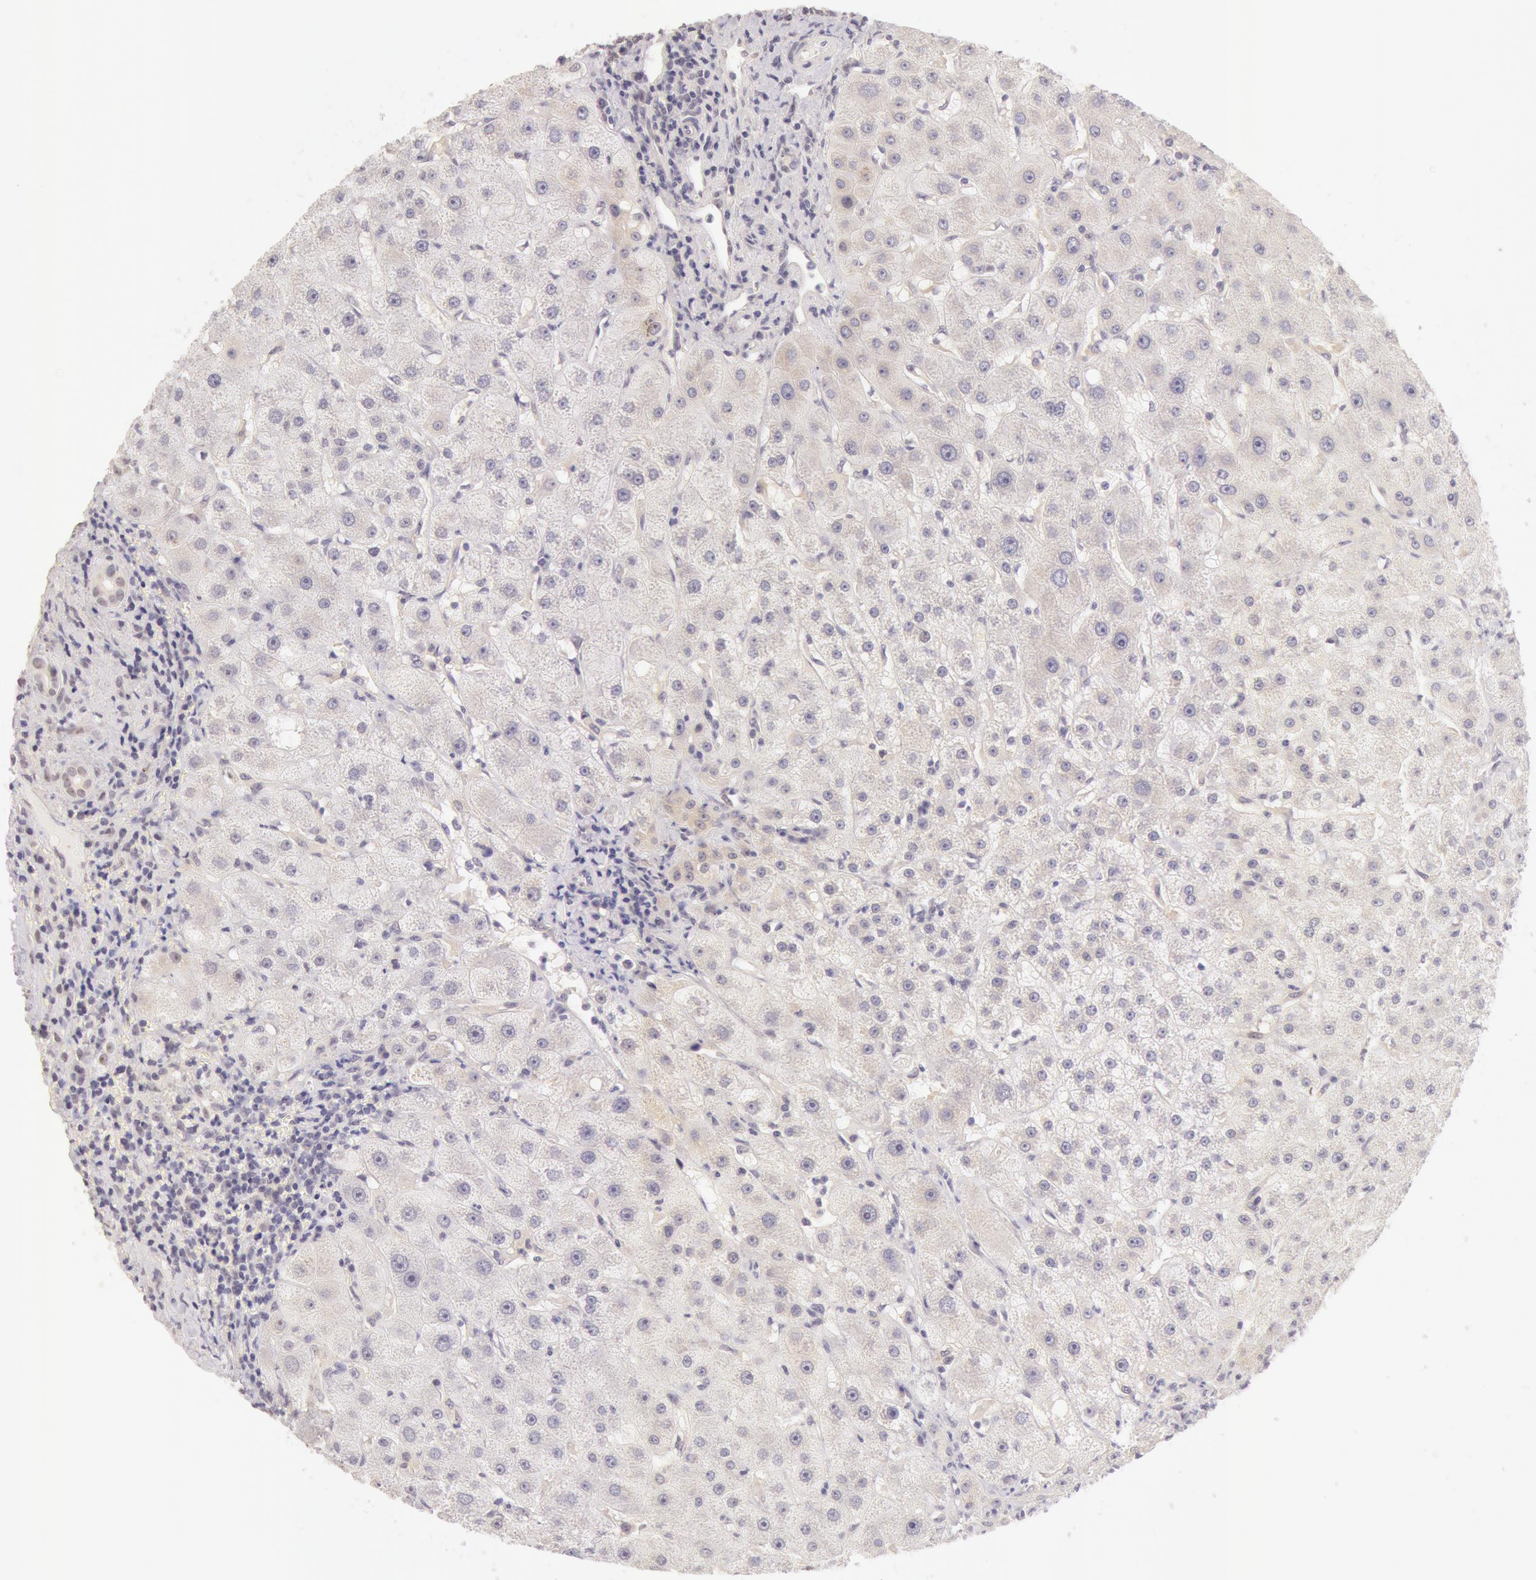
{"staining": {"intensity": "negative", "quantity": "none", "location": "none"}, "tissue": "liver", "cell_type": "Cholangiocytes", "image_type": "normal", "snomed": [{"axis": "morphology", "description": "Normal tissue, NOS"}, {"axis": "topography", "description": "Liver"}], "caption": "Immunohistochemistry (IHC) of benign human liver shows no positivity in cholangiocytes. (Immunohistochemistry (IHC), brightfield microscopy, high magnification).", "gene": "ZNF597", "patient": {"sex": "female", "age": 79}}